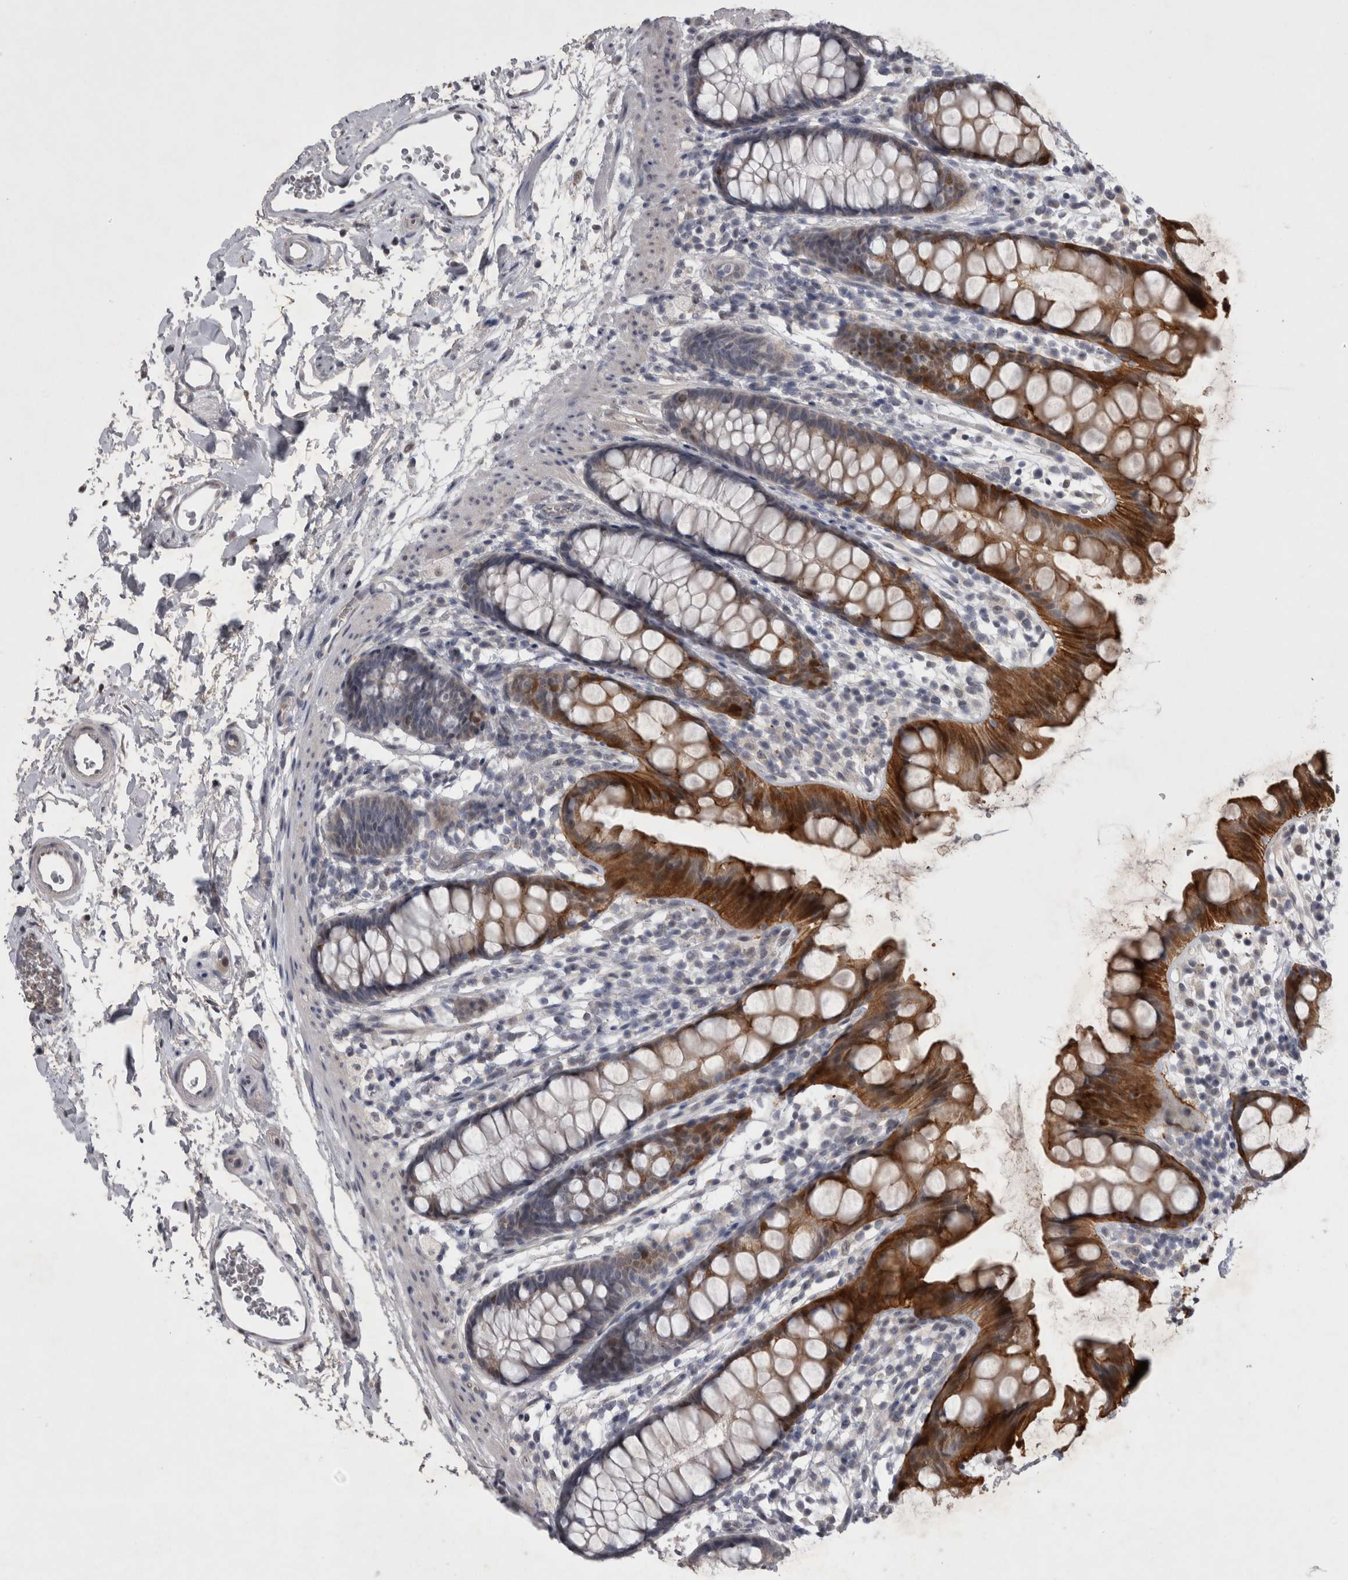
{"staining": {"intensity": "strong", "quantity": "25%-75%", "location": "cytoplasmic/membranous,nuclear"}, "tissue": "rectum", "cell_type": "Glandular cells", "image_type": "normal", "snomed": [{"axis": "morphology", "description": "Normal tissue, NOS"}, {"axis": "topography", "description": "Rectum"}], "caption": "Immunohistochemistry micrograph of unremarkable human rectum stained for a protein (brown), which shows high levels of strong cytoplasmic/membranous,nuclear staining in approximately 25%-75% of glandular cells.", "gene": "IFI44", "patient": {"sex": "female", "age": 65}}